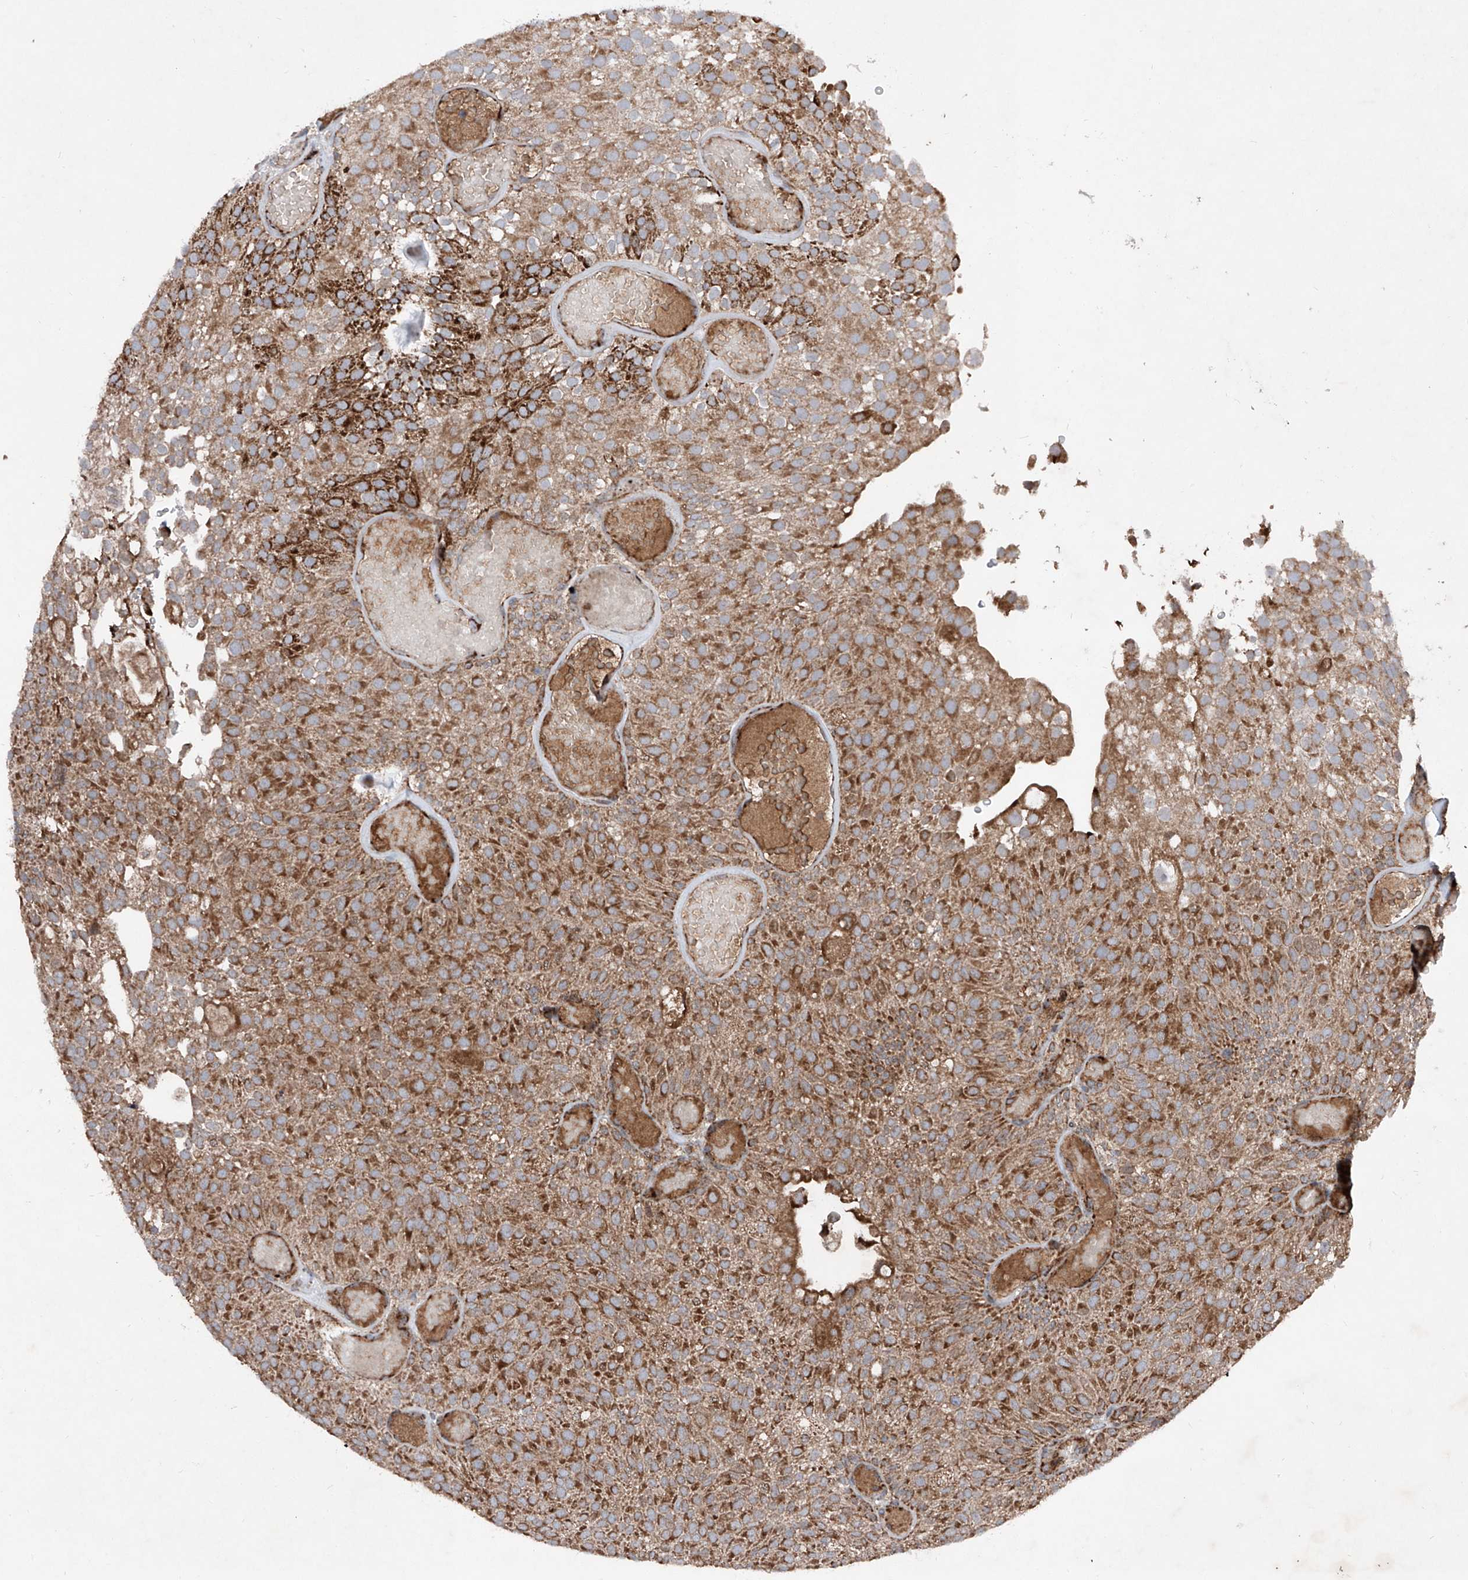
{"staining": {"intensity": "strong", "quantity": ">75%", "location": "cytoplasmic/membranous"}, "tissue": "urothelial cancer", "cell_type": "Tumor cells", "image_type": "cancer", "snomed": [{"axis": "morphology", "description": "Urothelial carcinoma, Low grade"}, {"axis": "topography", "description": "Urinary bladder"}], "caption": "Low-grade urothelial carcinoma stained with immunohistochemistry shows strong cytoplasmic/membranous expression in approximately >75% of tumor cells.", "gene": "DAD1", "patient": {"sex": "male", "age": 78}}